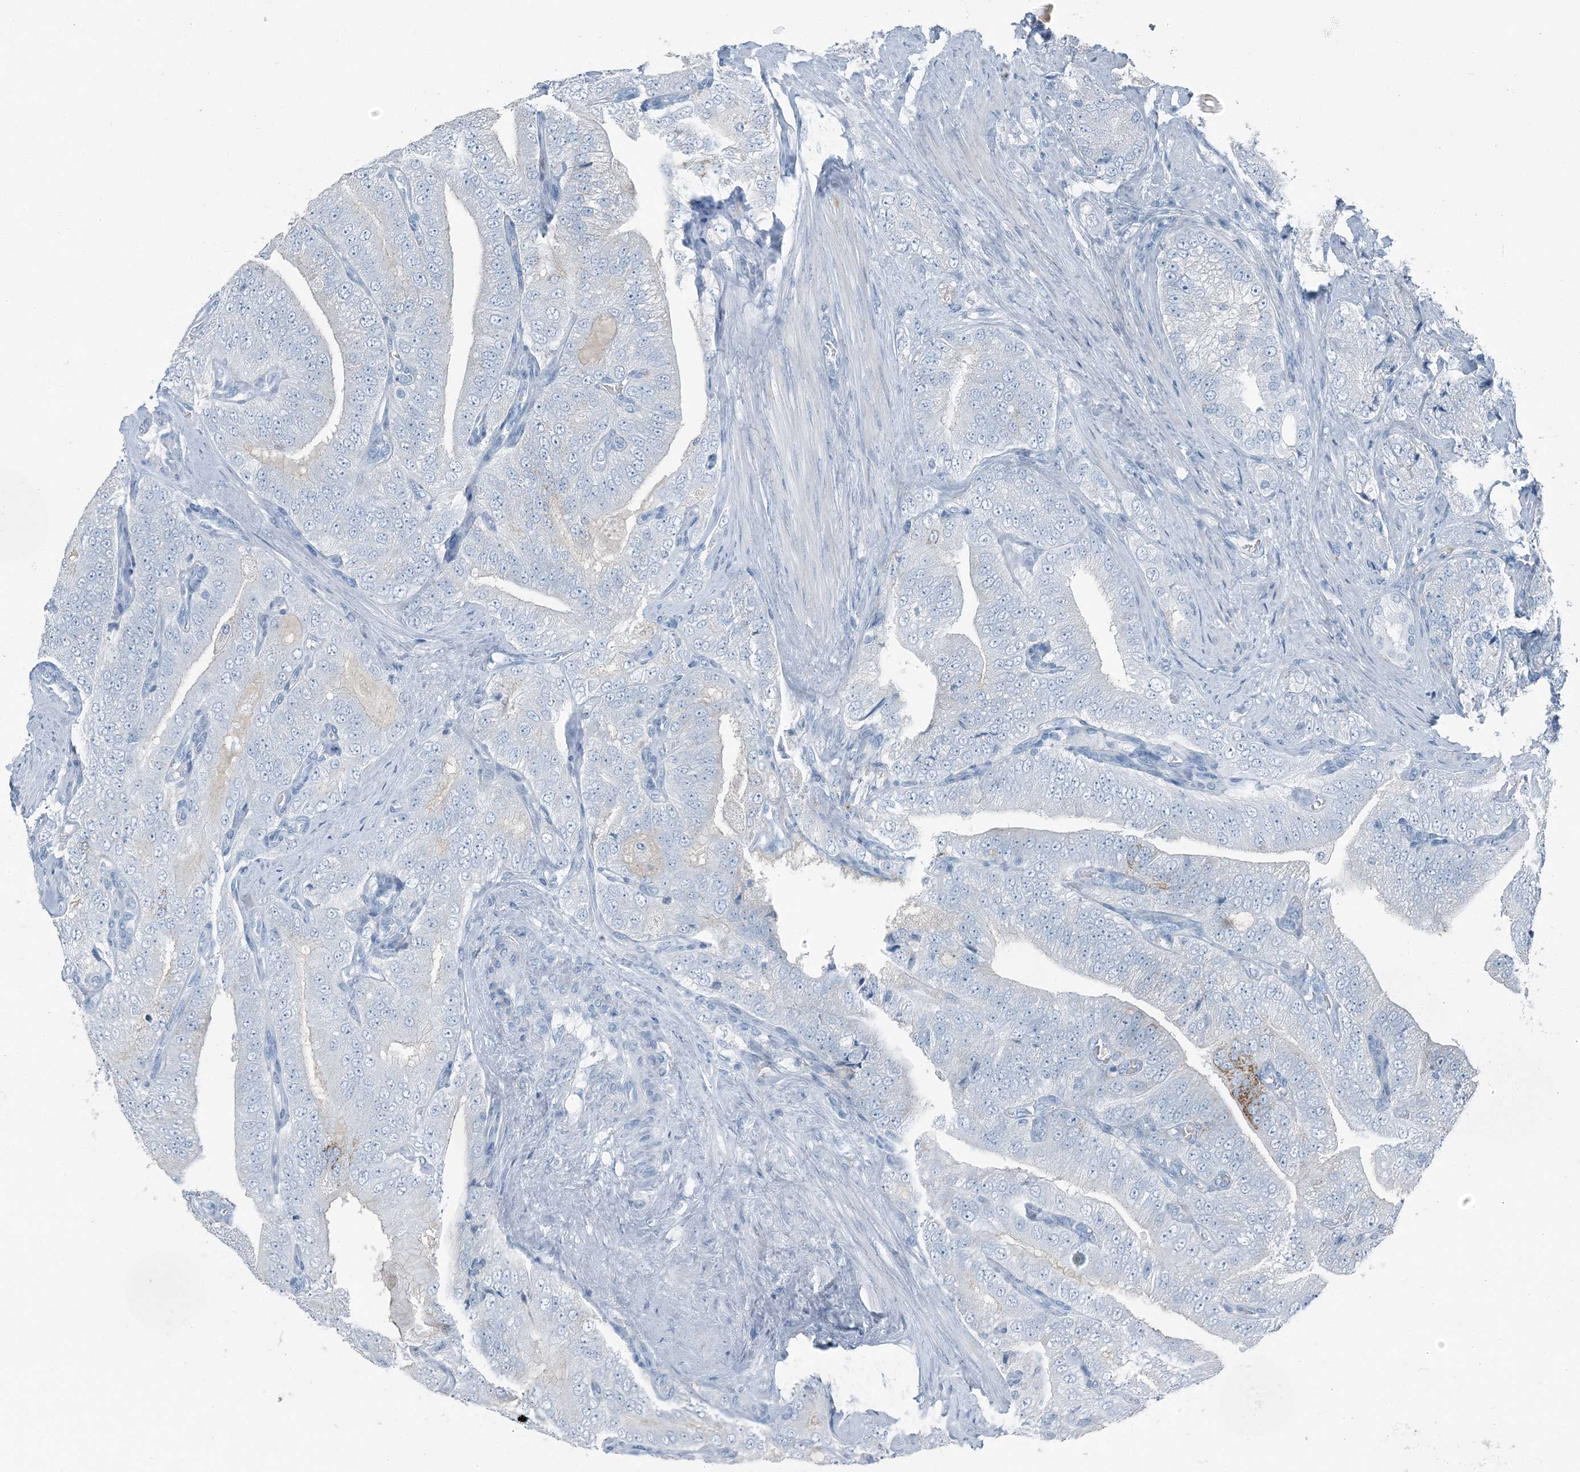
{"staining": {"intensity": "moderate", "quantity": "<25%", "location": "cytoplasmic/membranous"}, "tissue": "prostate cancer", "cell_type": "Tumor cells", "image_type": "cancer", "snomed": [{"axis": "morphology", "description": "Adenocarcinoma, High grade"}, {"axis": "topography", "description": "Prostate"}], "caption": "Brown immunohistochemical staining in human high-grade adenocarcinoma (prostate) exhibits moderate cytoplasmic/membranous positivity in about <25% of tumor cells.", "gene": "FAM162A", "patient": {"sex": "male", "age": 58}}